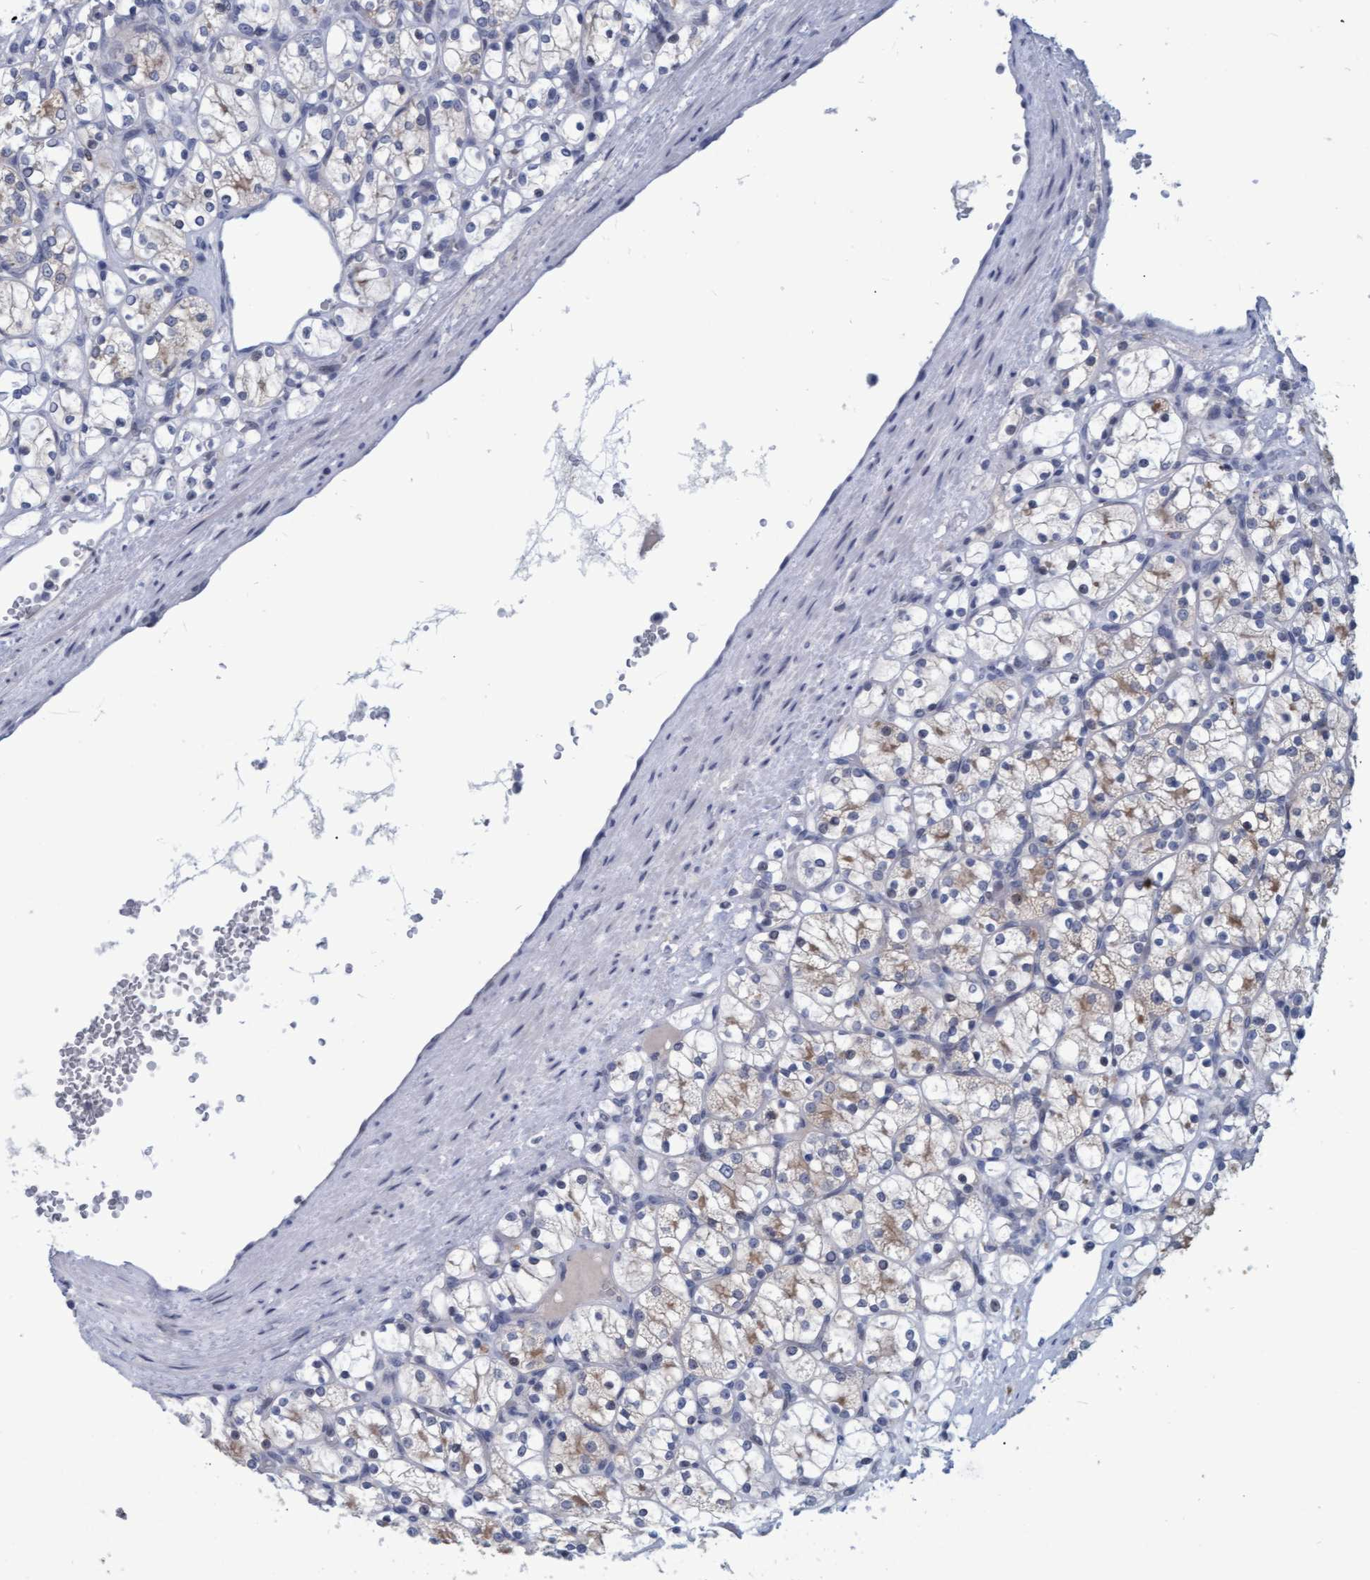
{"staining": {"intensity": "weak", "quantity": "<25%", "location": "cytoplasmic/membranous"}, "tissue": "renal cancer", "cell_type": "Tumor cells", "image_type": "cancer", "snomed": [{"axis": "morphology", "description": "Adenocarcinoma, NOS"}, {"axis": "topography", "description": "Kidney"}], "caption": "This image is of renal cancer (adenocarcinoma) stained with IHC to label a protein in brown with the nuclei are counter-stained blue. There is no expression in tumor cells.", "gene": "PROCA1", "patient": {"sex": "female", "age": 69}}